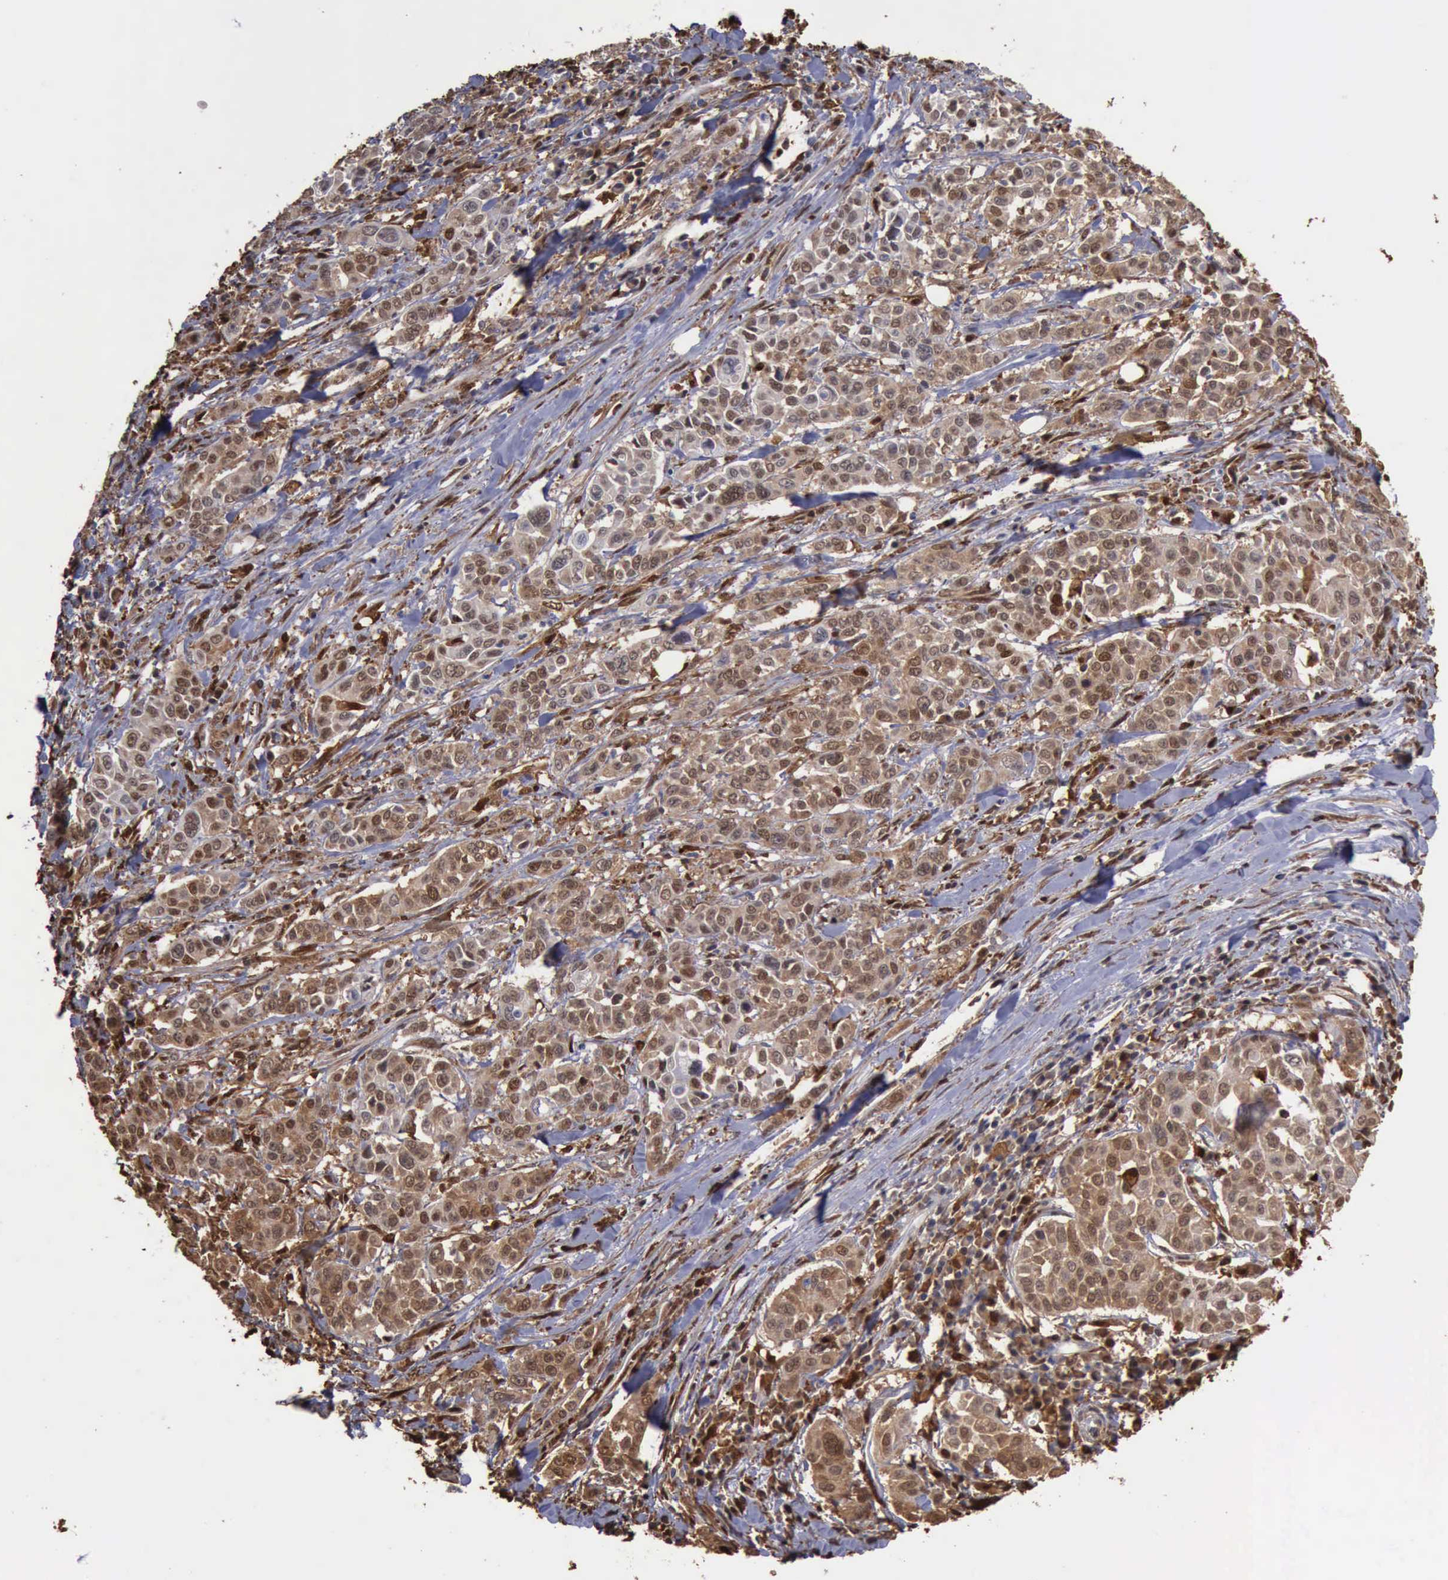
{"staining": {"intensity": "moderate", "quantity": "25%-75%", "location": "cytoplasmic/membranous,nuclear"}, "tissue": "pancreatic cancer", "cell_type": "Tumor cells", "image_type": "cancer", "snomed": [{"axis": "morphology", "description": "Adenocarcinoma, NOS"}, {"axis": "topography", "description": "Pancreas"}], "caption": "Immunohistochemical staining of pancreatic adenocarcinoma reveals medium levels of moderate cytoplasmic/membranous and nuclear protein expression in about 25%-75% of tumor cells.", "gene": "STAT1", "patient": {"sex": "female", "age": 52}}